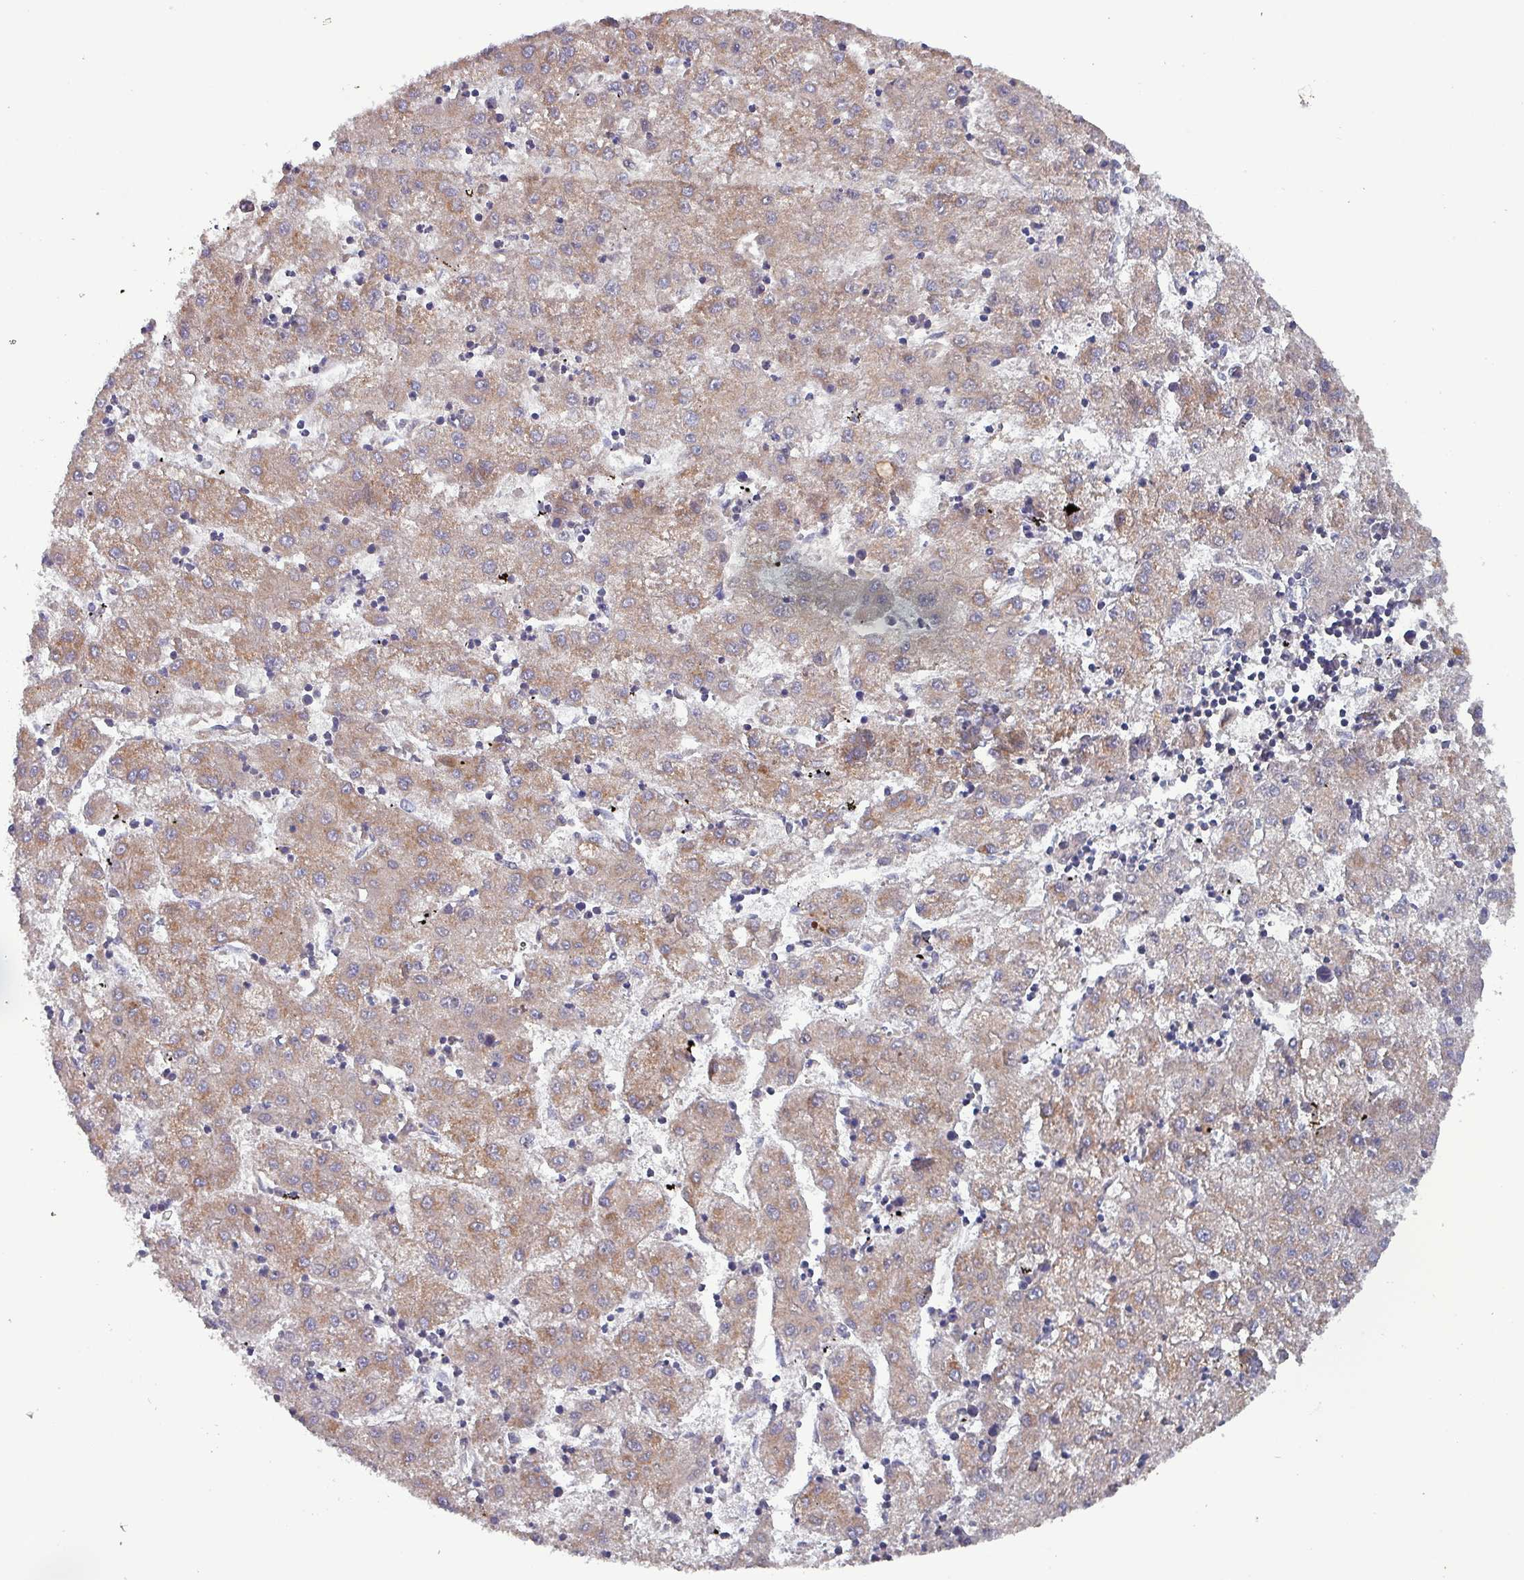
{"staining": {"intensity": "moderate", "quantity": ">75%", "location": "cytoplasmic/membranous"}, "tissue": "liver cancer", "cell_type": "Tumor cells", "image_type": "cancer", "snomed": [{"axis": "morphology", "description": "Carcinoma, Hepatocellular, NOS"}, {"axis": "topography", "description": "Liver"}], "caption": "Immunohistochemical staining of human liver hepatocellular carcinoma shows moderate cytoplasmic/membranous protein staining in approximately >75% of tumor cells. The protein of interest is shown in brown color, while the nuclei are stained blue.", "gene": "ZNF322", "patient": {"sex": "male", "age": 72}}